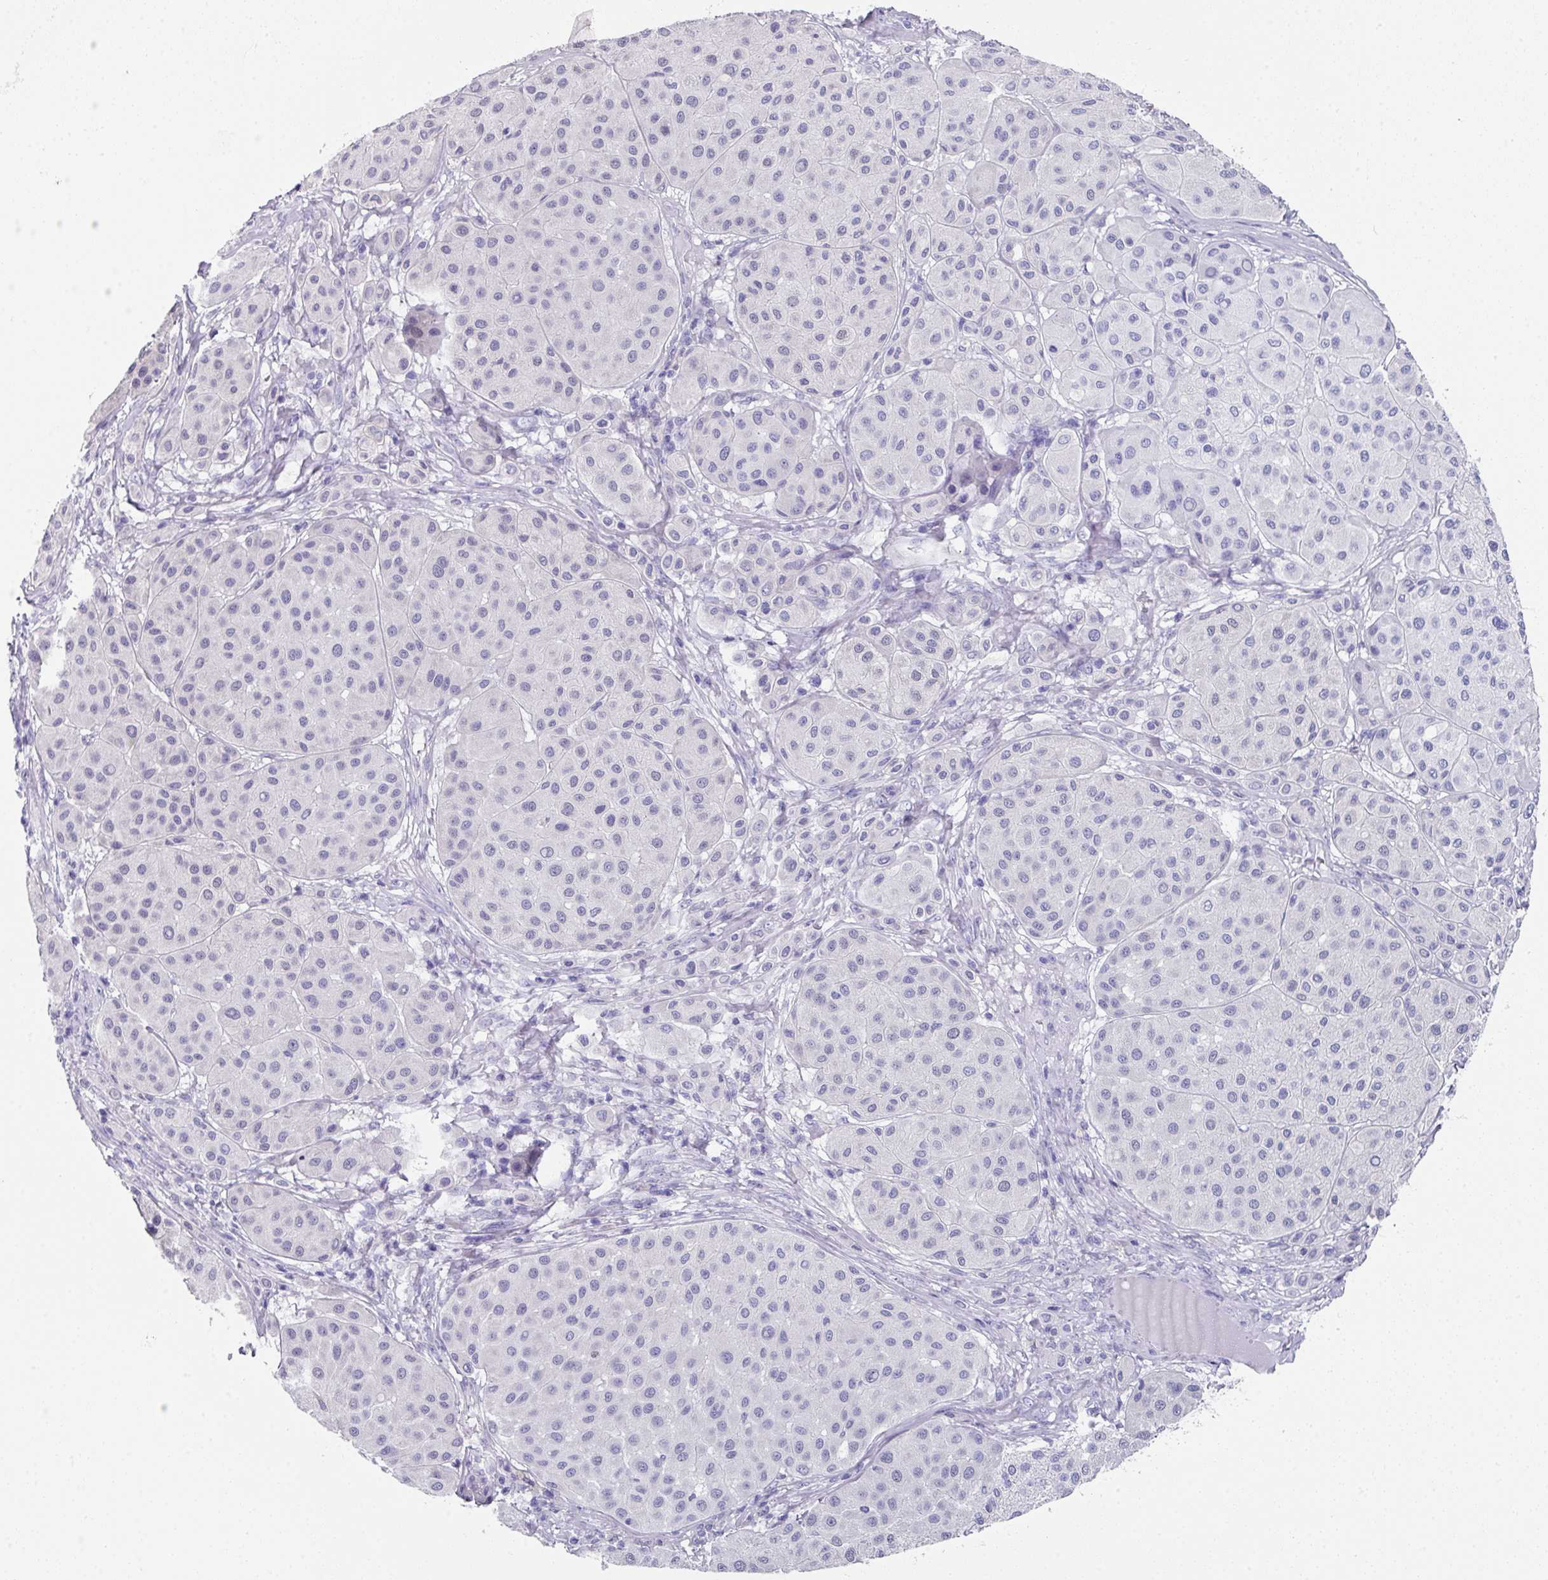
{"staining": {"intensity": "negative", "quantity": "none", "location": "none"}, "tissue": "melanoma", "cell_type": "Tumor cells", "image_type": "cancer", "snomed": [{"axis": "morphology", "description": "Malignant melanoma, Metastatic site"}, {"axis": "topography", "description": "Smooth muscle"}], "caption": "DAB (3,3'-diaminobenzidine) immunohistochemical staining of human melanoma displays no significant expression in tumor cells.", "gene": "PEX10", "patient": {"sex": "male", "age": 41}}